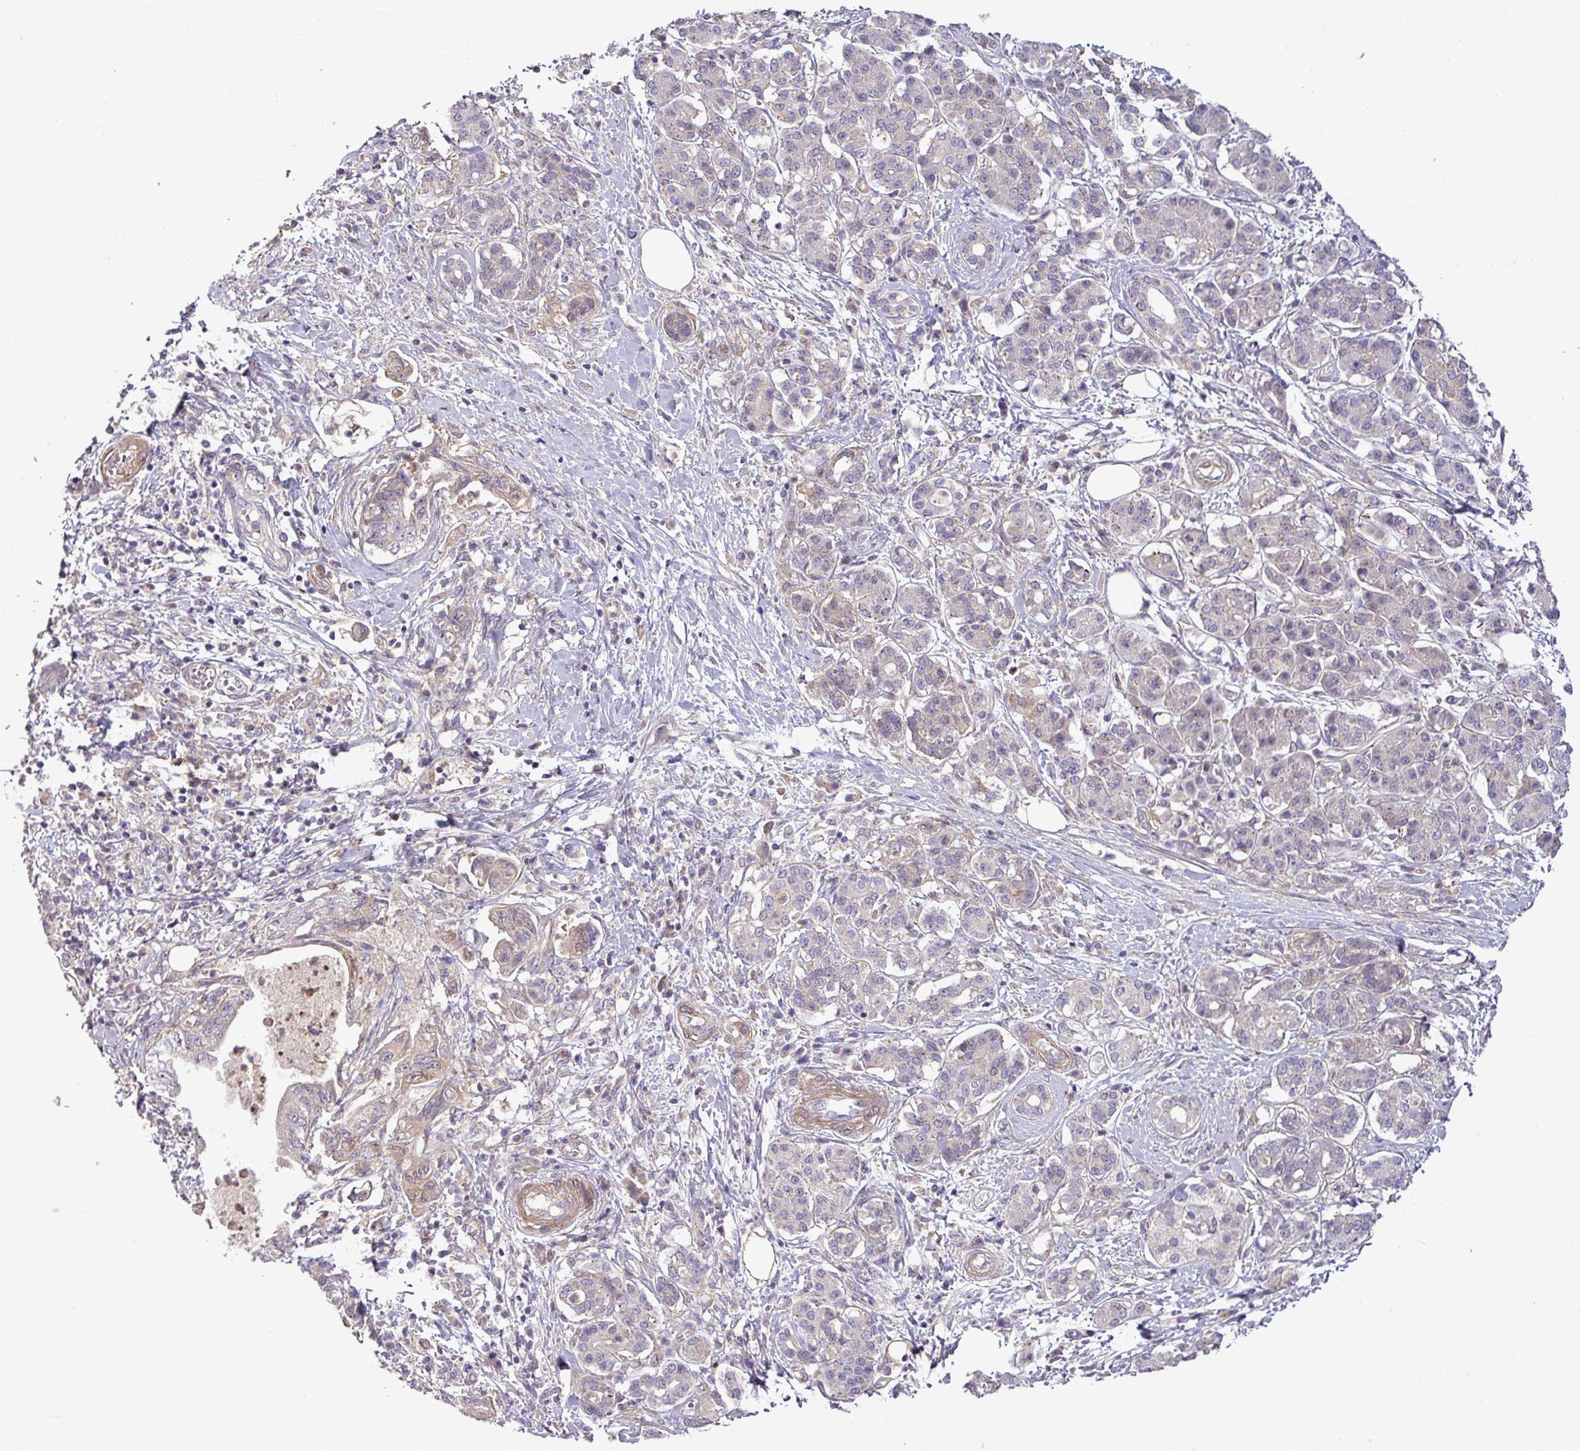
{"staining": {"intensity": "negative", "quantity": "none", "location": "none"}, "tissue": "pancreatic cancer", "cell_type": "Tumor cells", "image_type": "cancer", "snomed": [{"axis": "morphology", "description": "Adenocarcinoma, NOS"}, {"axis": "topography", "description": "Pancreas"}], "caption": "IHC micrograph of neoplastic tissue: pancreatic cancer stained with DAB exhibits no significant protein expression in tumor cells.", "gene": "ZNF35", "patient": {"sex": "female", "age": 73}}